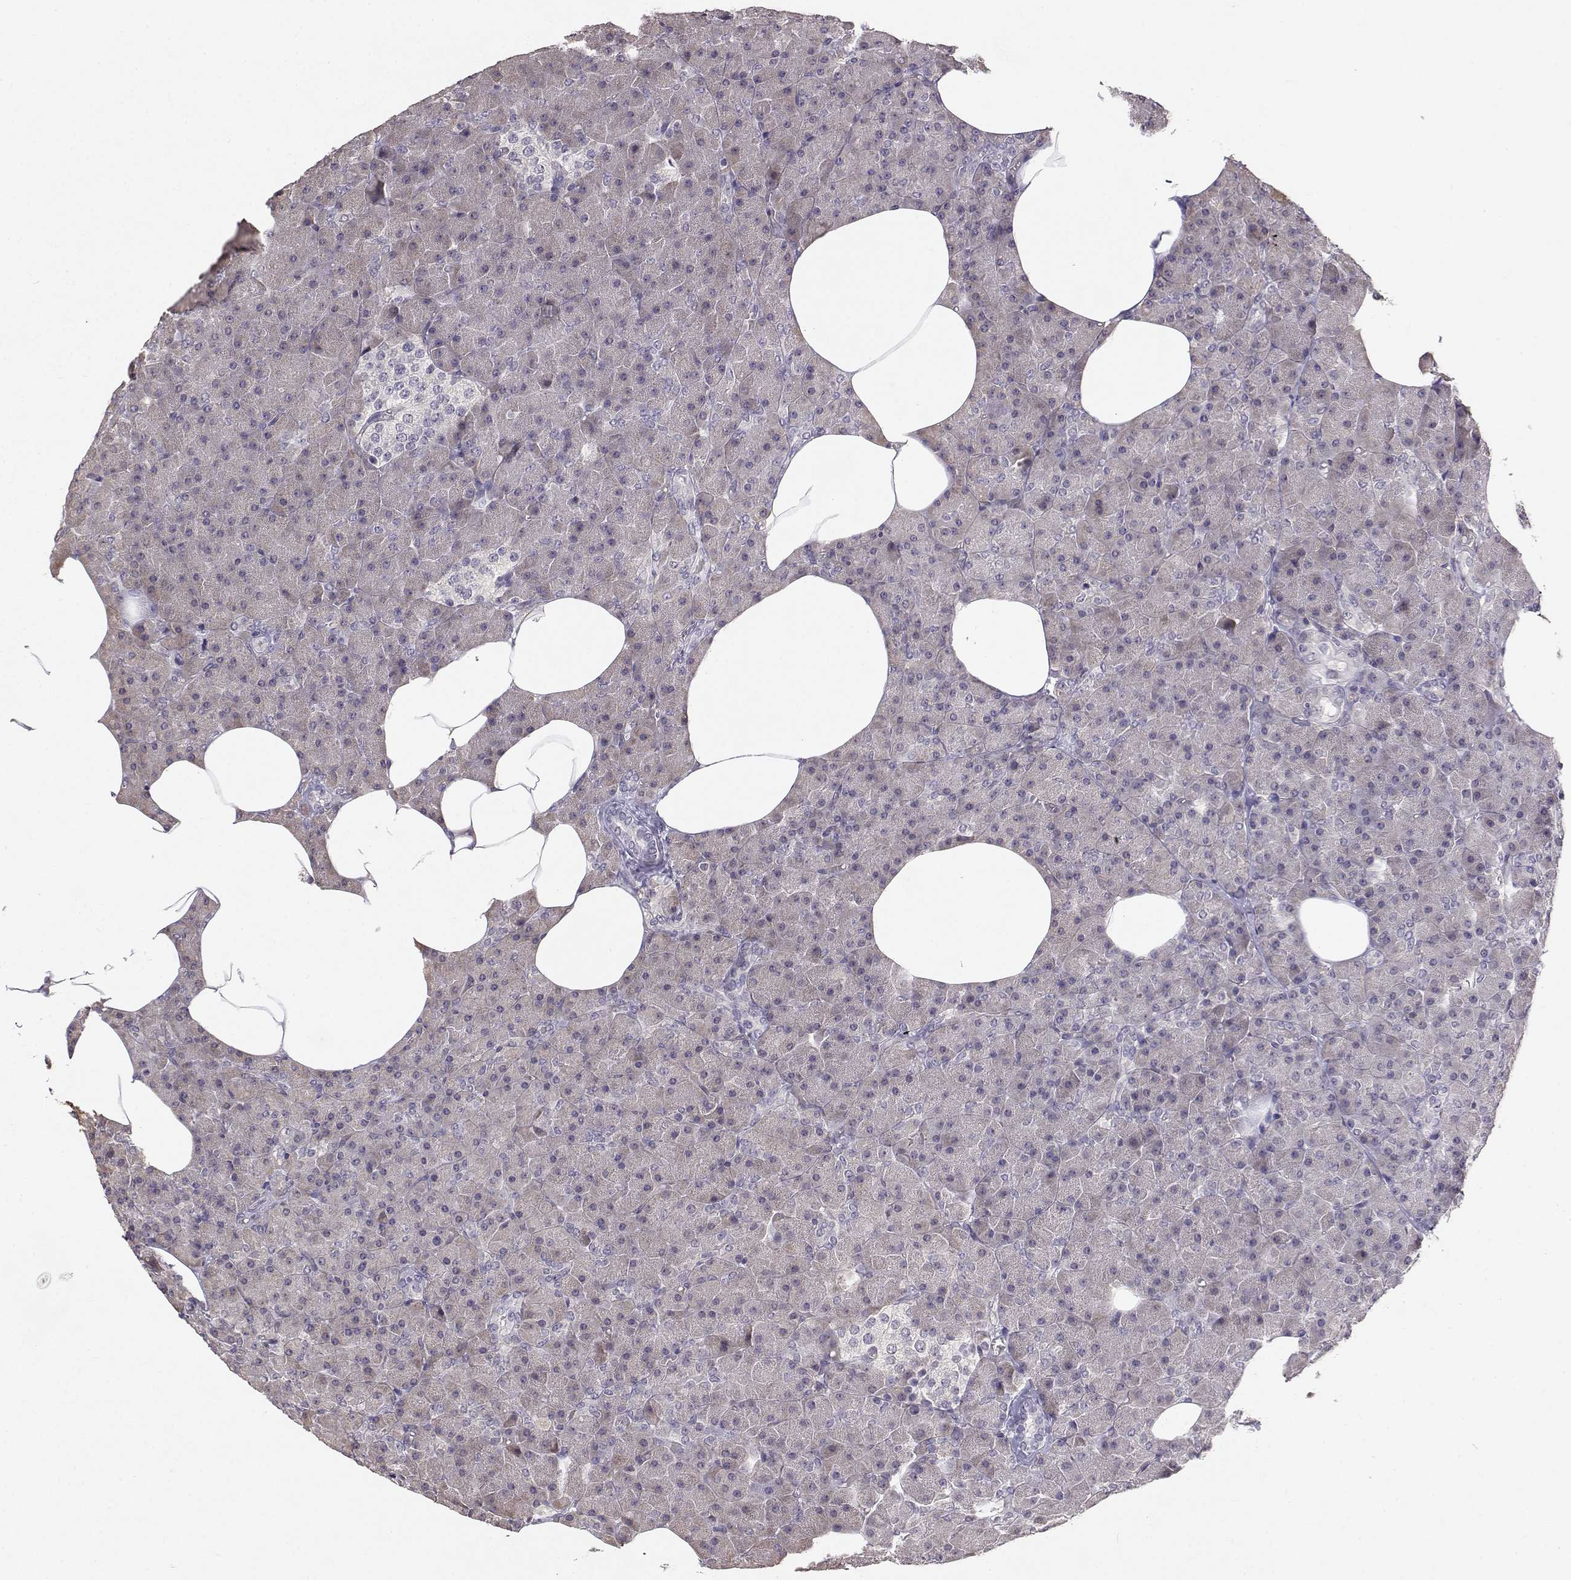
{"staining": {"intensity": "negative", "quantity": "none", "location": "none"}, "tissue": "pancreas", "cell_type": "Exocrine glandular cells", "image_type": "normal", "snomed": [{"axis": "morphology", "description": "Normal tissue, NOS"}, {"axis": "topography", "description": "Pancreas"}], "caption": "This is an IHC image of normal pancreas. There is no expression in exocrine glandular cells.", "gene": "IFITM1", "patient": {"sex": "female", "age": 45}}